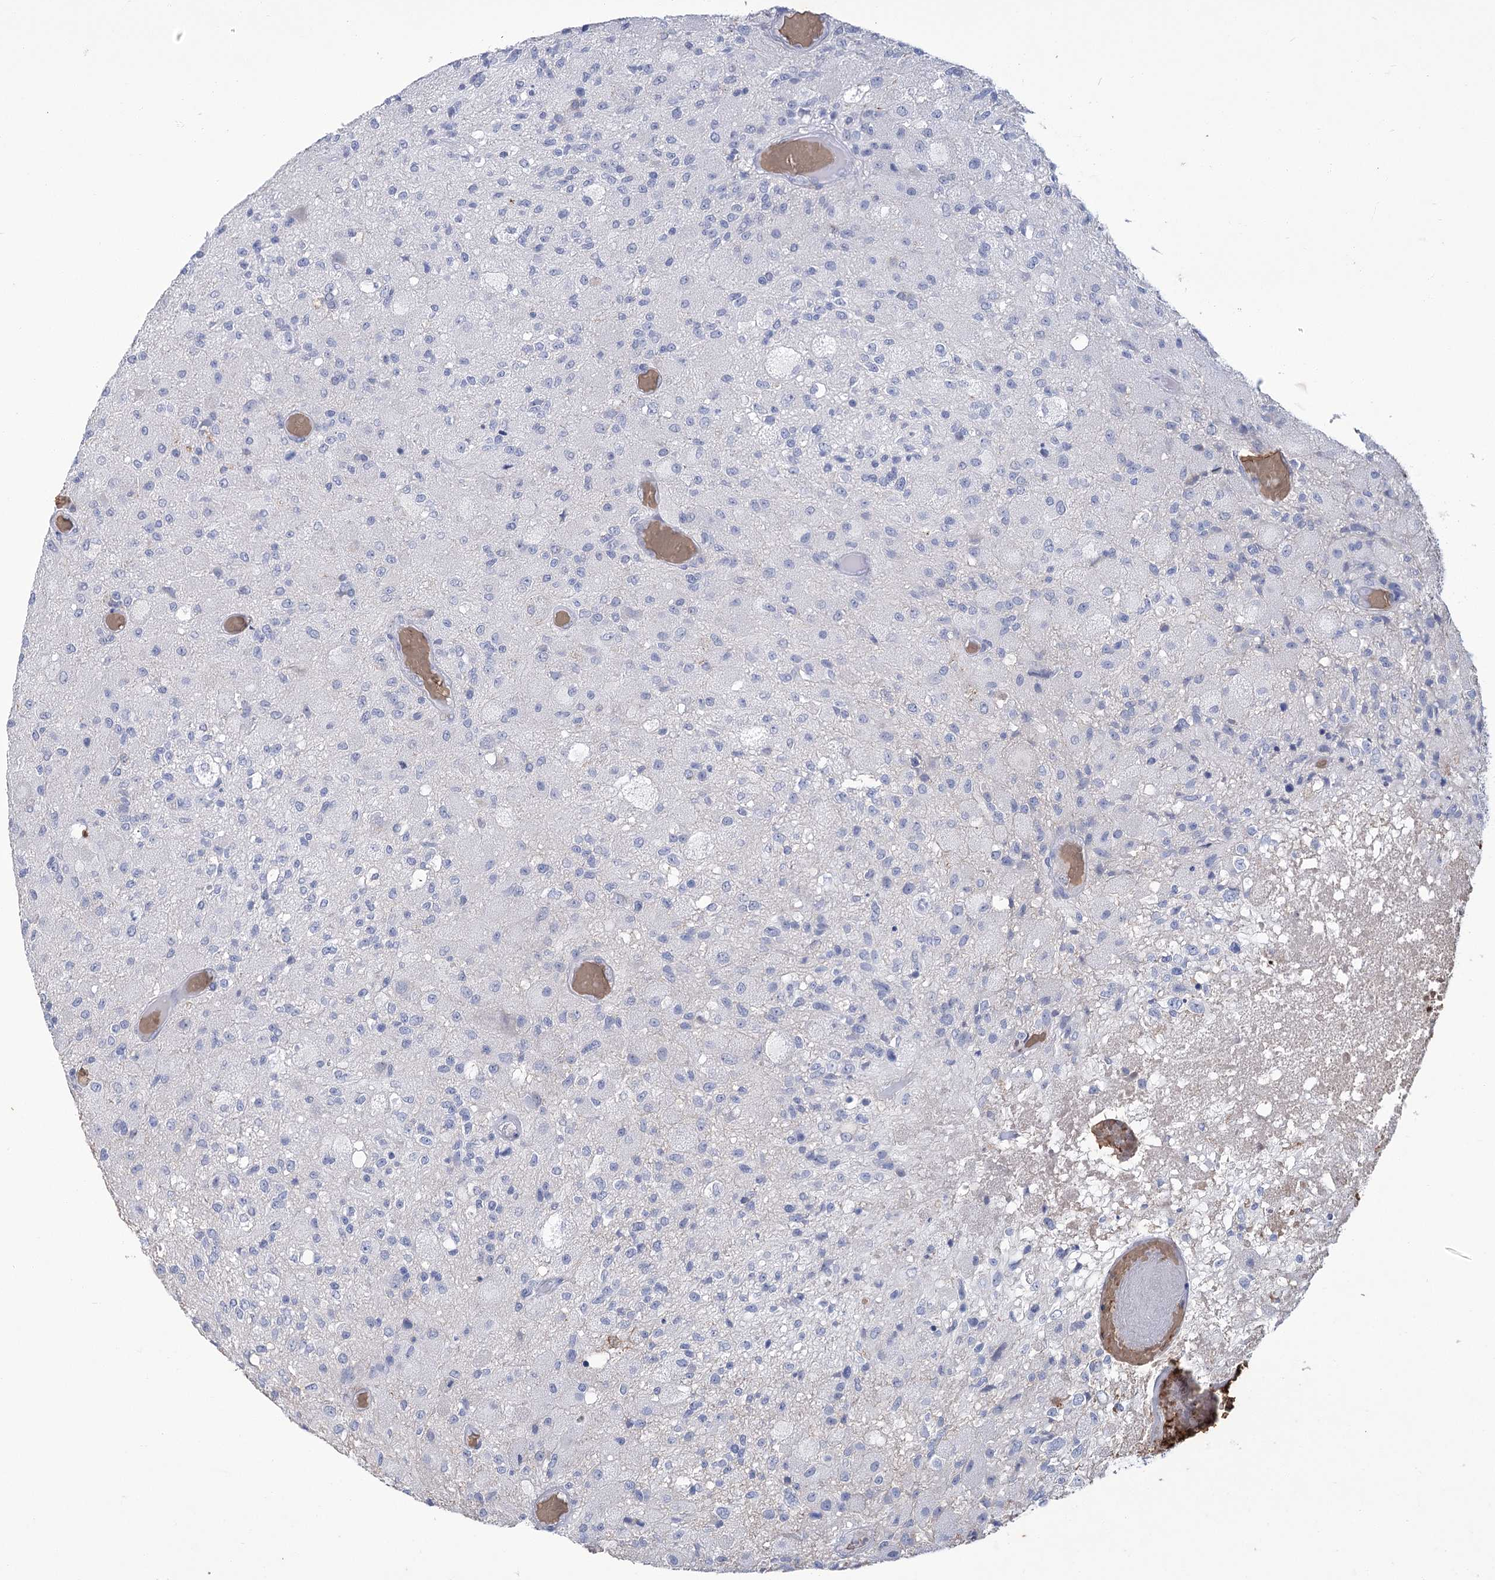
{"staining": {"intensity": "negative", "quantity": "none", "location": "none"}, "tissue": "glioma", "cell_type": "Tumor cells", "image_type": "cancer", "snomed": [{"axis": "morphology", "description": "Normal tissue, NOS"}, {"axis": "morphology", "description": "Glioma, malignant, High grade"}, {"axis": "topography", "description": "Cerebral cortex"}], "caption": "Photomicrograph shows no protein staining in tumor cells of high-grade glioma (malignant) tissue.", "gene": "HBA1", "patient": {"sex": "male", "age": 77}}